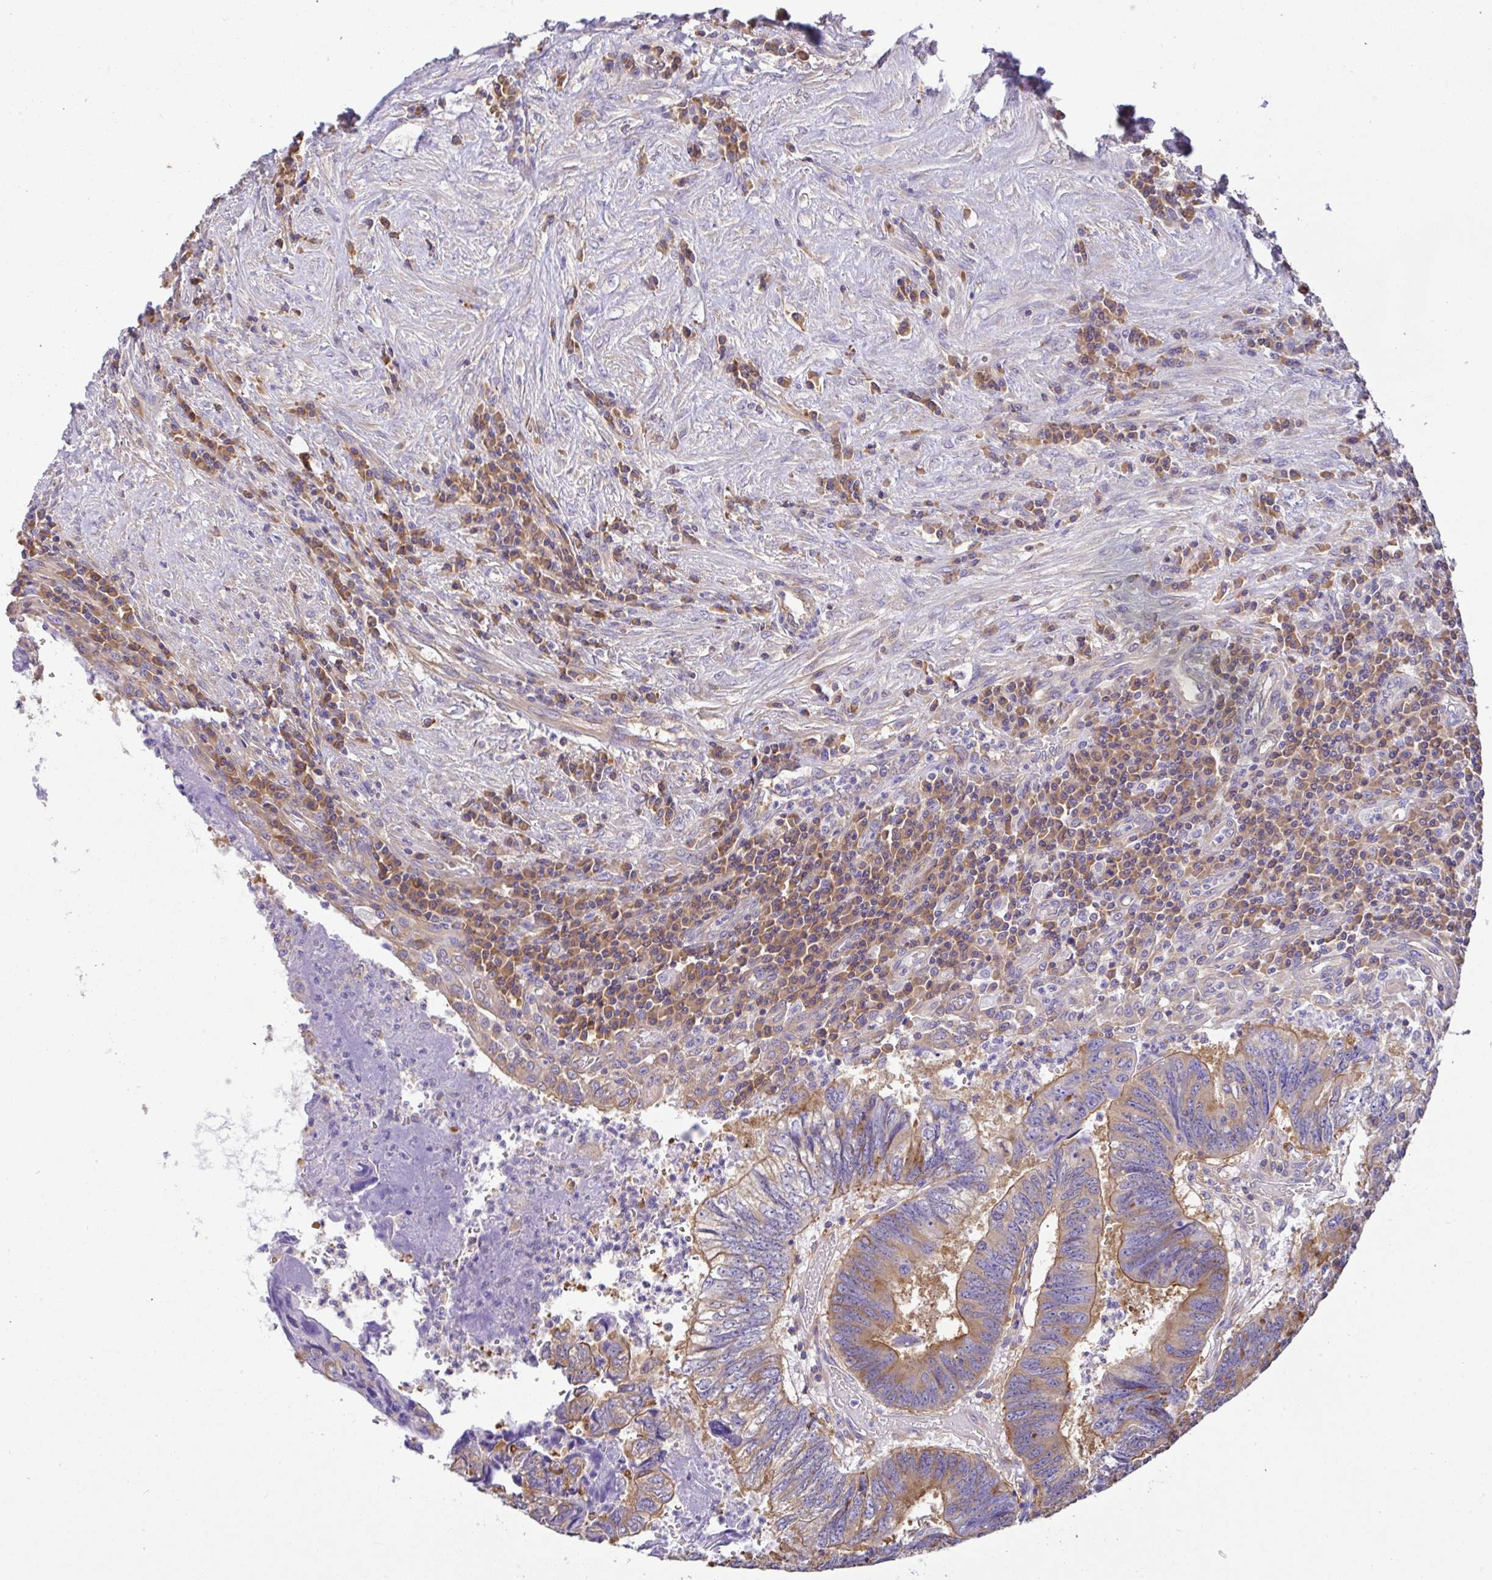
{"staining": {"intensity": "moderate", "quantity": "25%-75%", "location": "cytoplasmic/membranous"}, "tissue": "colorectal cancer", "cell_type": "Tumor cells", "image_type": "cancer", "snomed": [{"axis": "morphology", "description": "Adenocarcinoma, NOS"}, {"axis": "topography", "description": "Colon"}], "caption": "Tumor cells demonstrate medium levels of moderate cytoplasmic/membranous staining in approximately 25%-75% of cells in human colorectal adenocarcinoma.", "gene": "GFPT2", "patient": {"sex": "male", "age": 86}}